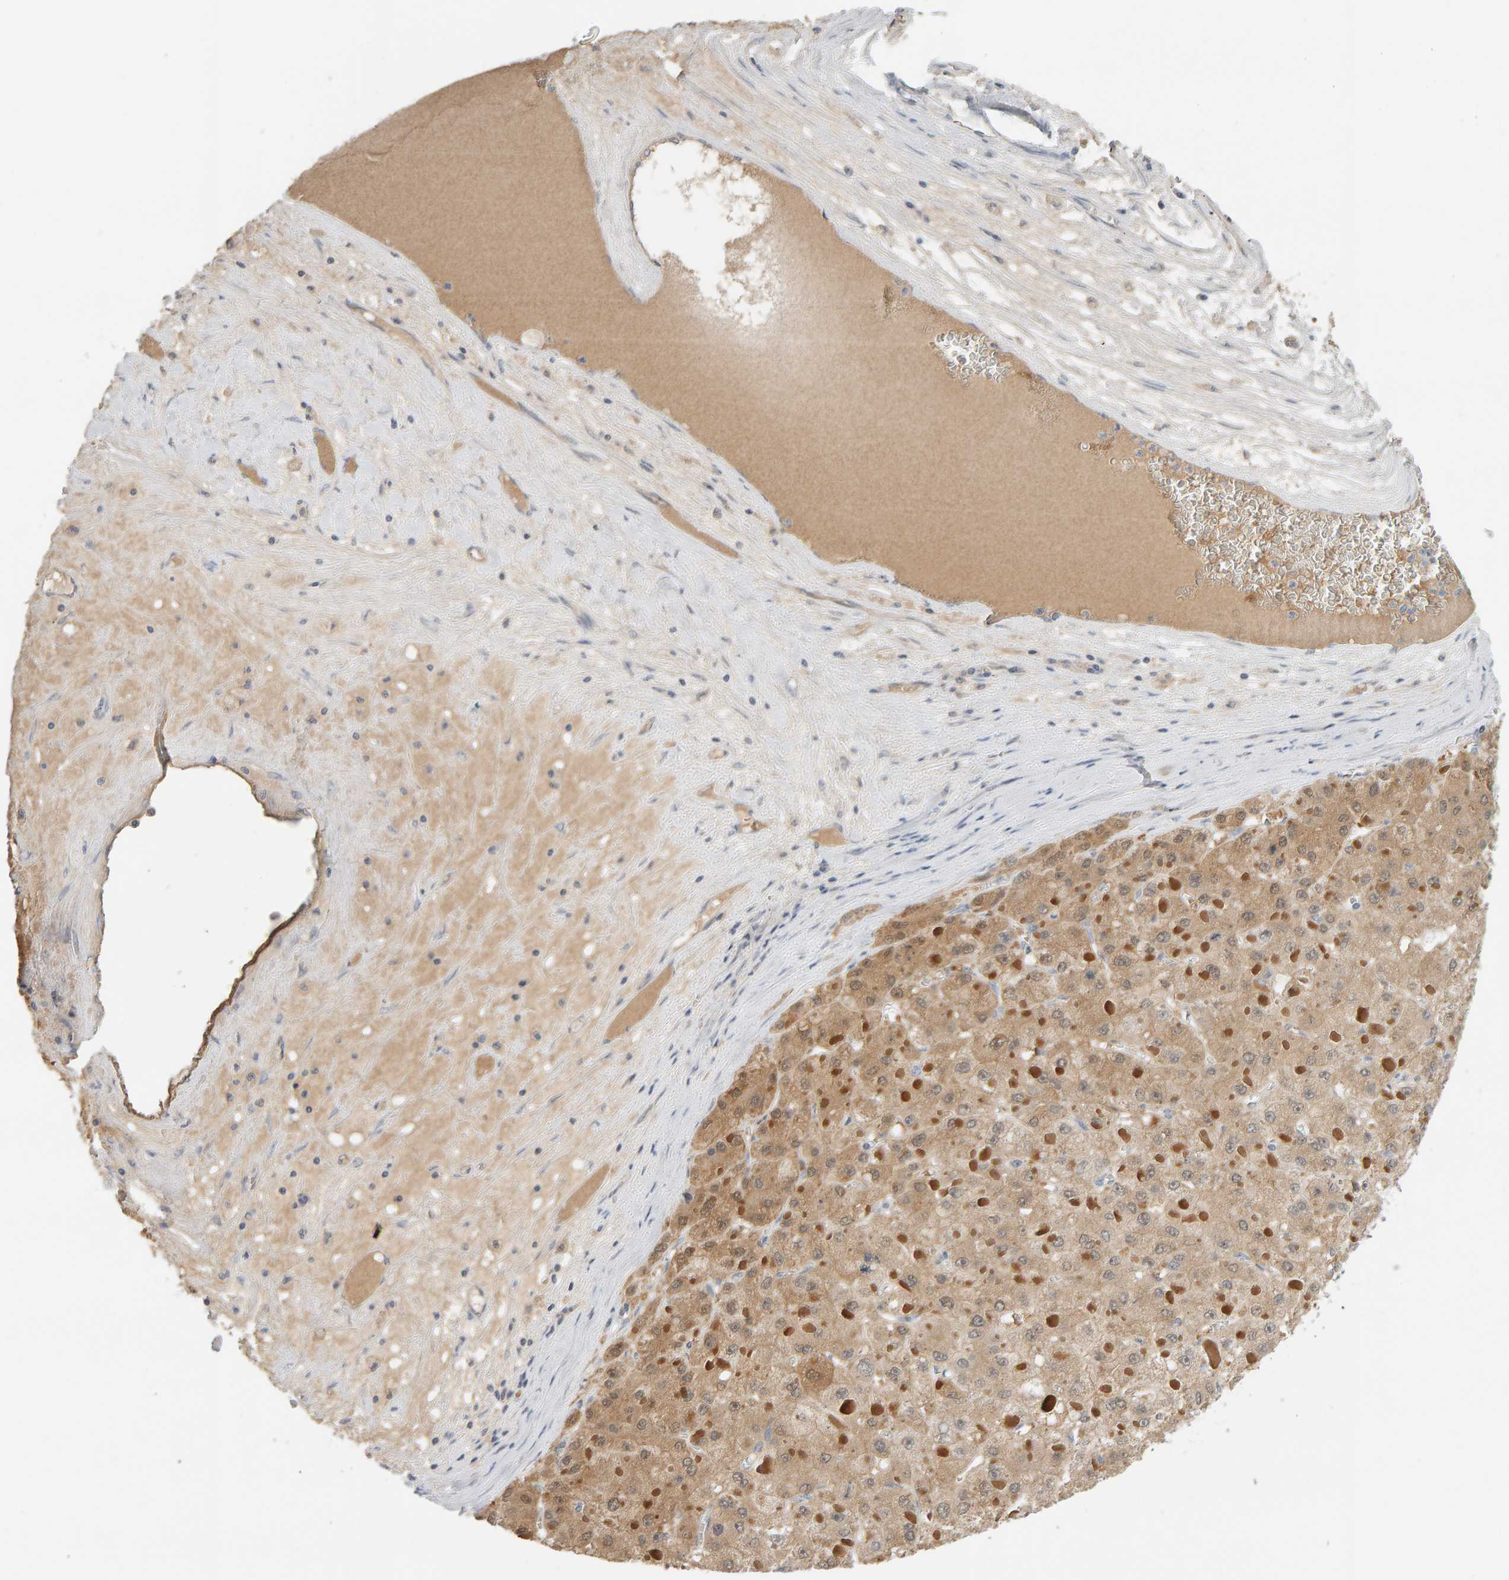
{"staining": {"intensity": "weak", "quantity": ">75%", "location": "cytoplasmic/membranous"}, "tissue": "liver cancer", "cell_type": "Tumor cells", "image_type": "cancer", "snomed": [{"axis": "morphology", "description": "Carcinoma, Hepatocellular, NOS"}, {"axis": "topography", "description": "Liver"}], "caption": "Immunohistochemical staining of hepatocellular carcinoma (liver) shows low levels of weak cytoplasmic/membranous positivity in approximately >75% of tumor cells. The protein is shown in brown color, while the nuclei are stained blue.", "gene": "GFUS", "patient": {"sex": "female", "age": 73}}